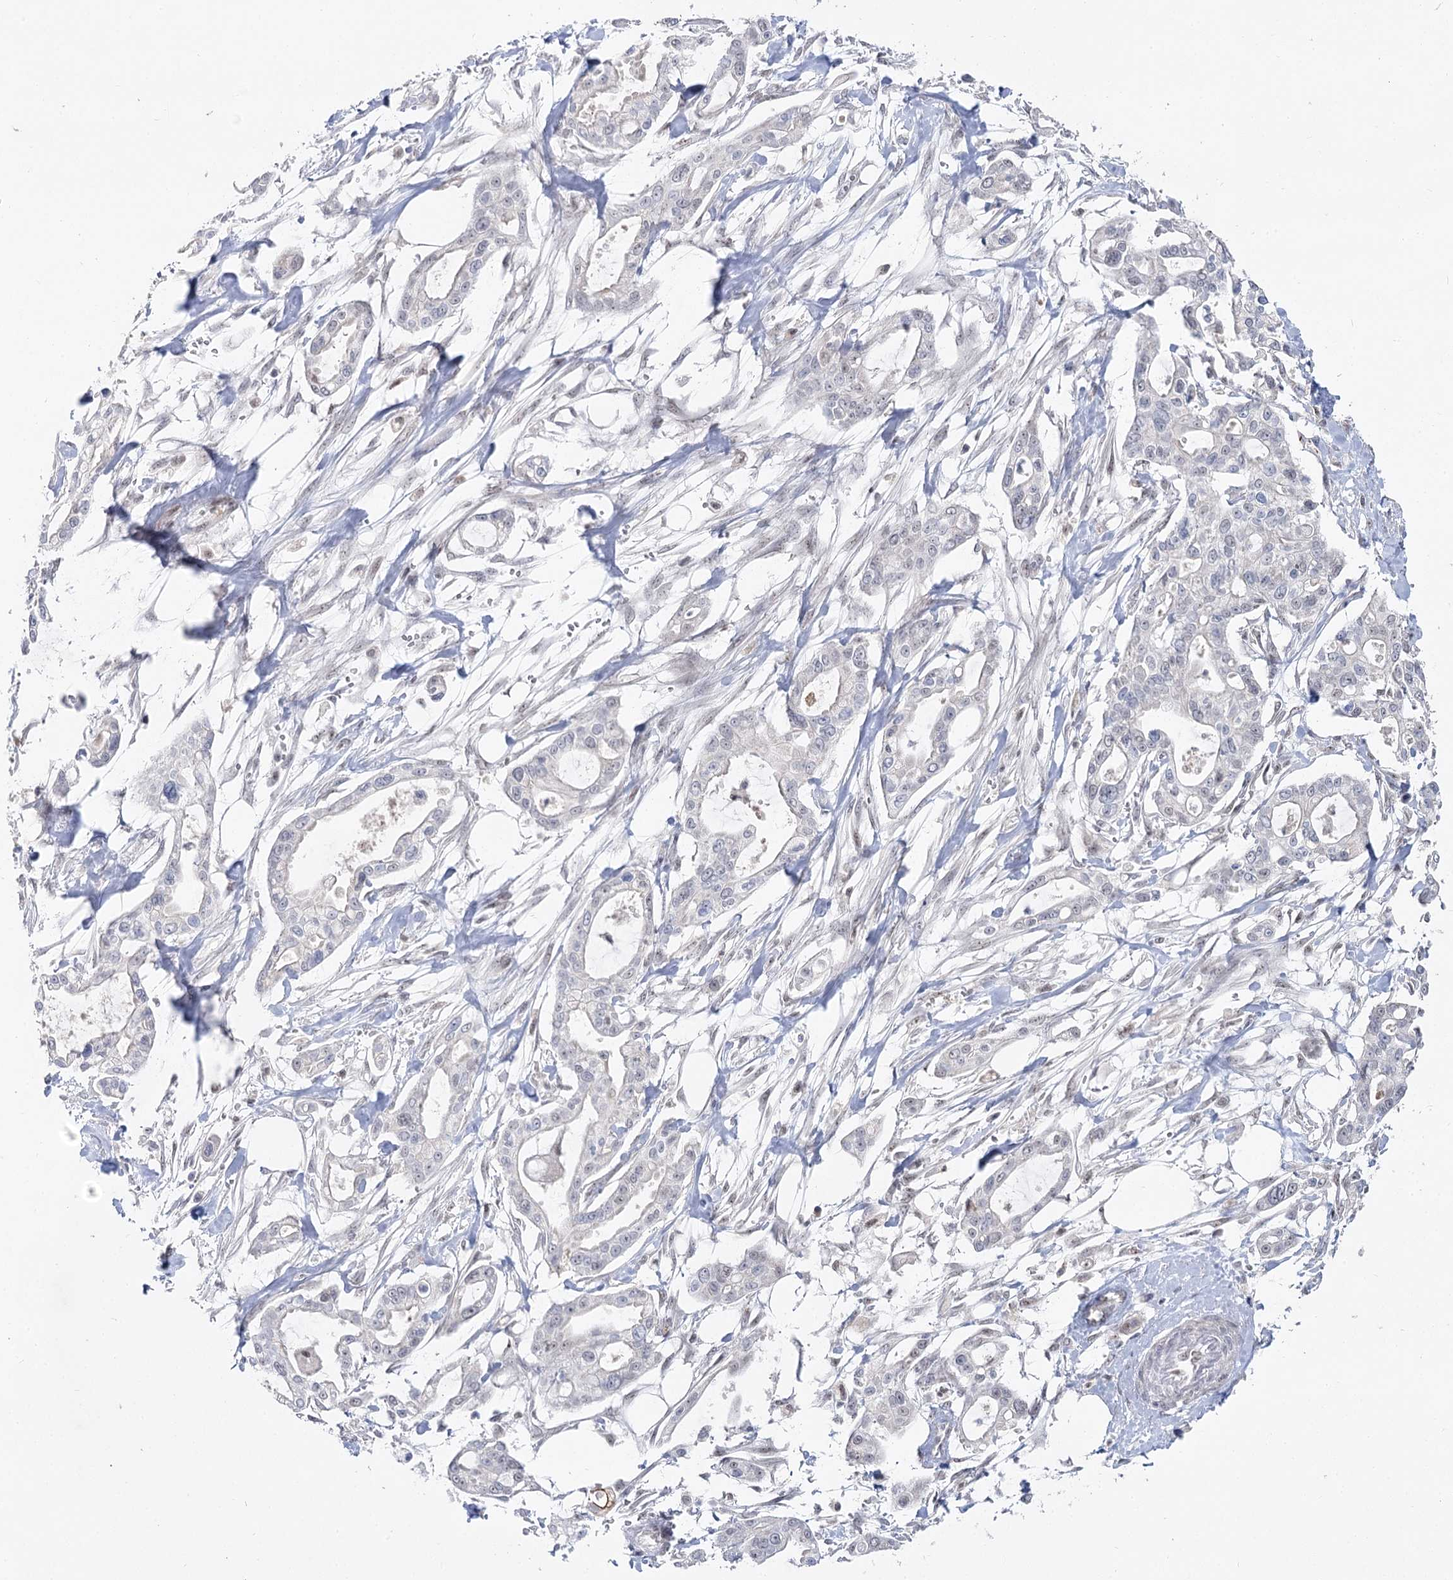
{"staining": {"intensity": "negative", "quantity": "none", "location": "none"}, "tissue": "pancreatic cancer", "cell_type": "Tumor cells", "image_type": "cancer", "snomed": [{"axis": "morphology", "description": "Adenocarcinoma, NOS"}, {"axis": "topography", "description": "Pancreas"}], "caption": "DAB immunohistochemical staining of pancreatic cancer demonstrates no significant staining in tumor cells.", "gene": "RUFY4", "patient": {"sex": "male", "age": 68}}